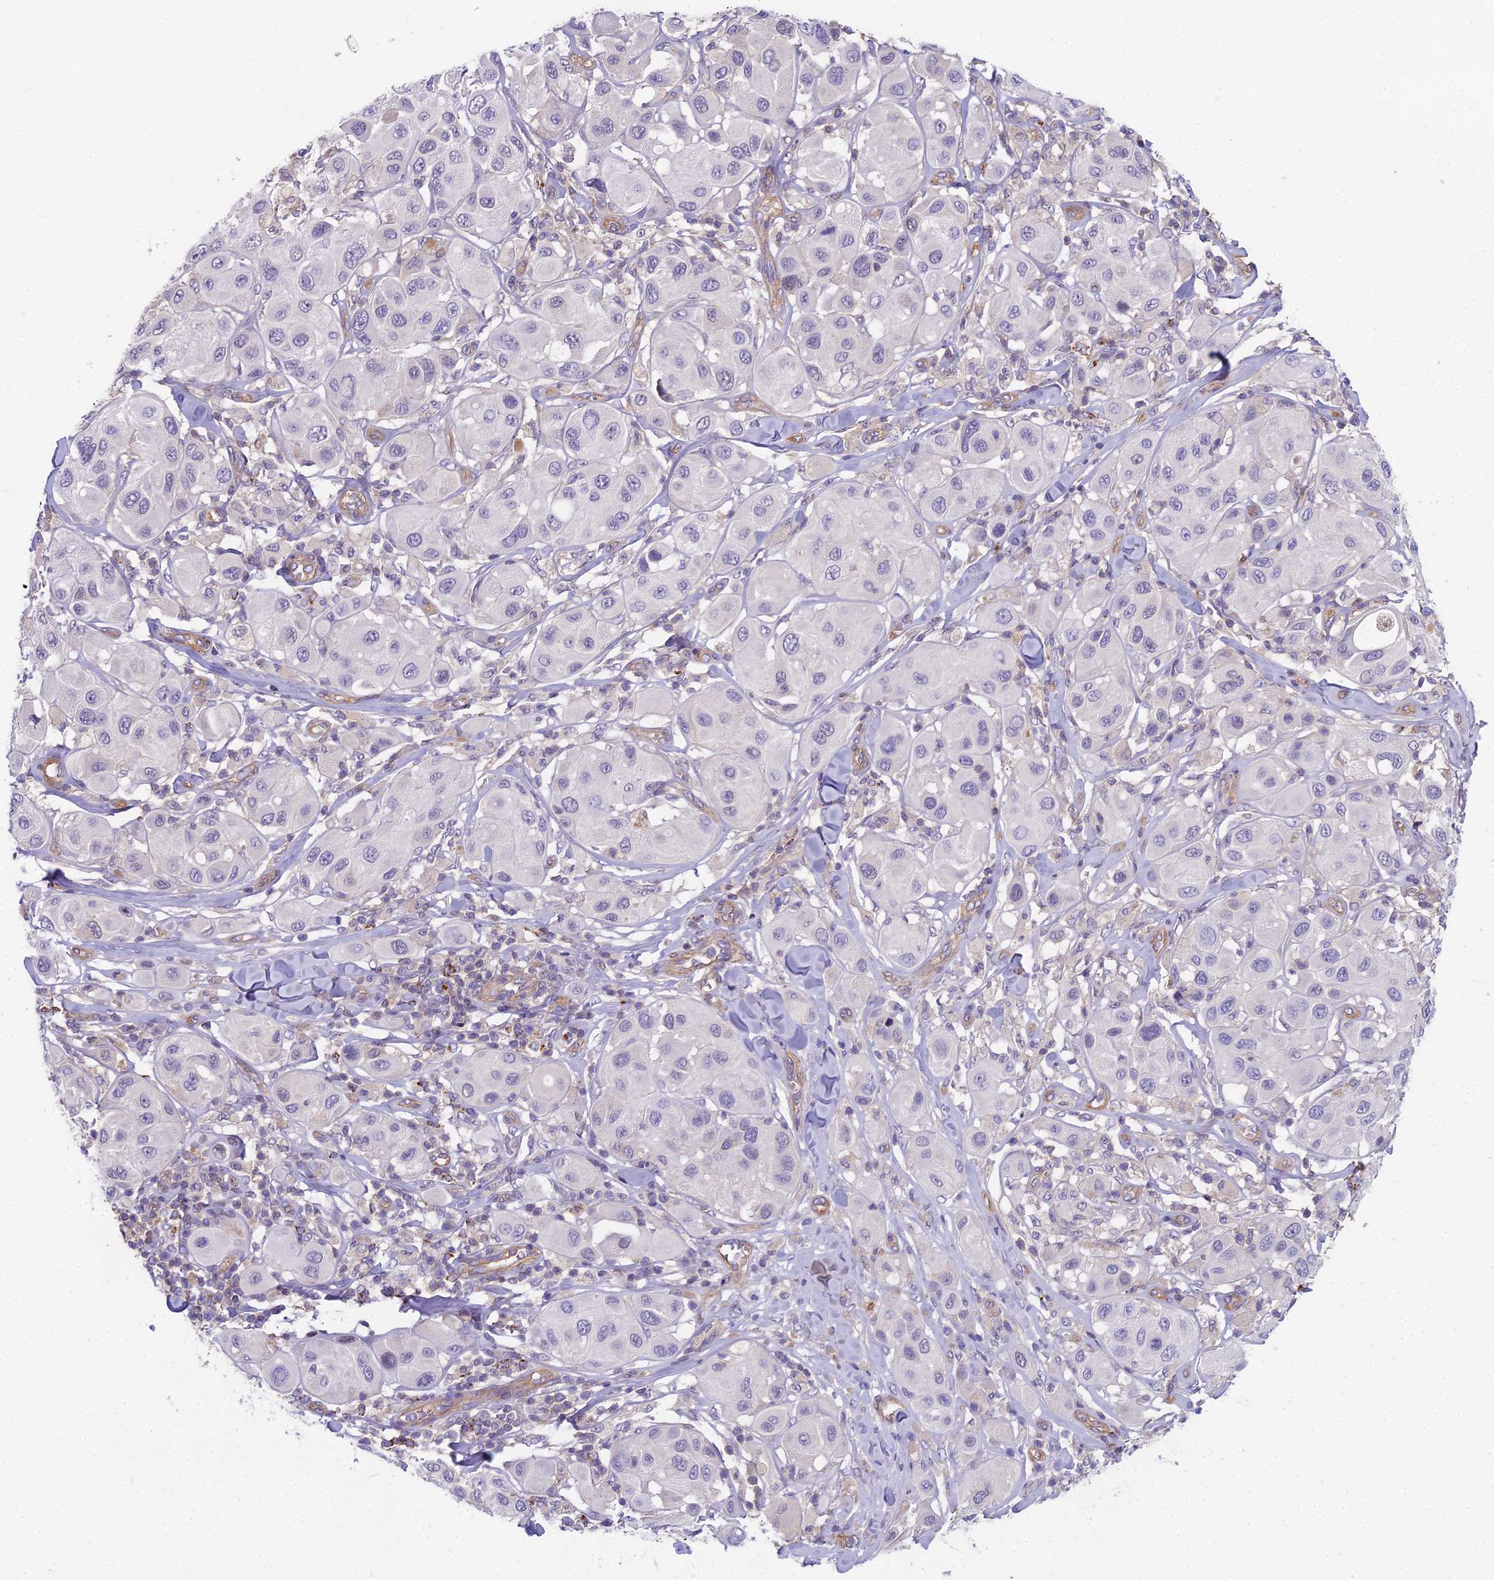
{"staining": {"intensity": "negative", "quantity": "none", "location": "none"}, "tissue": "melanoma", "cell_type": "Tumor cells", "image_type": "cancer", "snomed": [{"axis": "morphology", "description": "Malignant melanoma, Metastatic site"}, {"axis": "topography", "description": "Skin"}], "caption": "Immunohistochemical staining of human malignant melanoma (metastatic site) reveals no significant expression in tumor cells.", "gene": "HLA-DOA", "patient": {"sex": "male", "age": 41}}